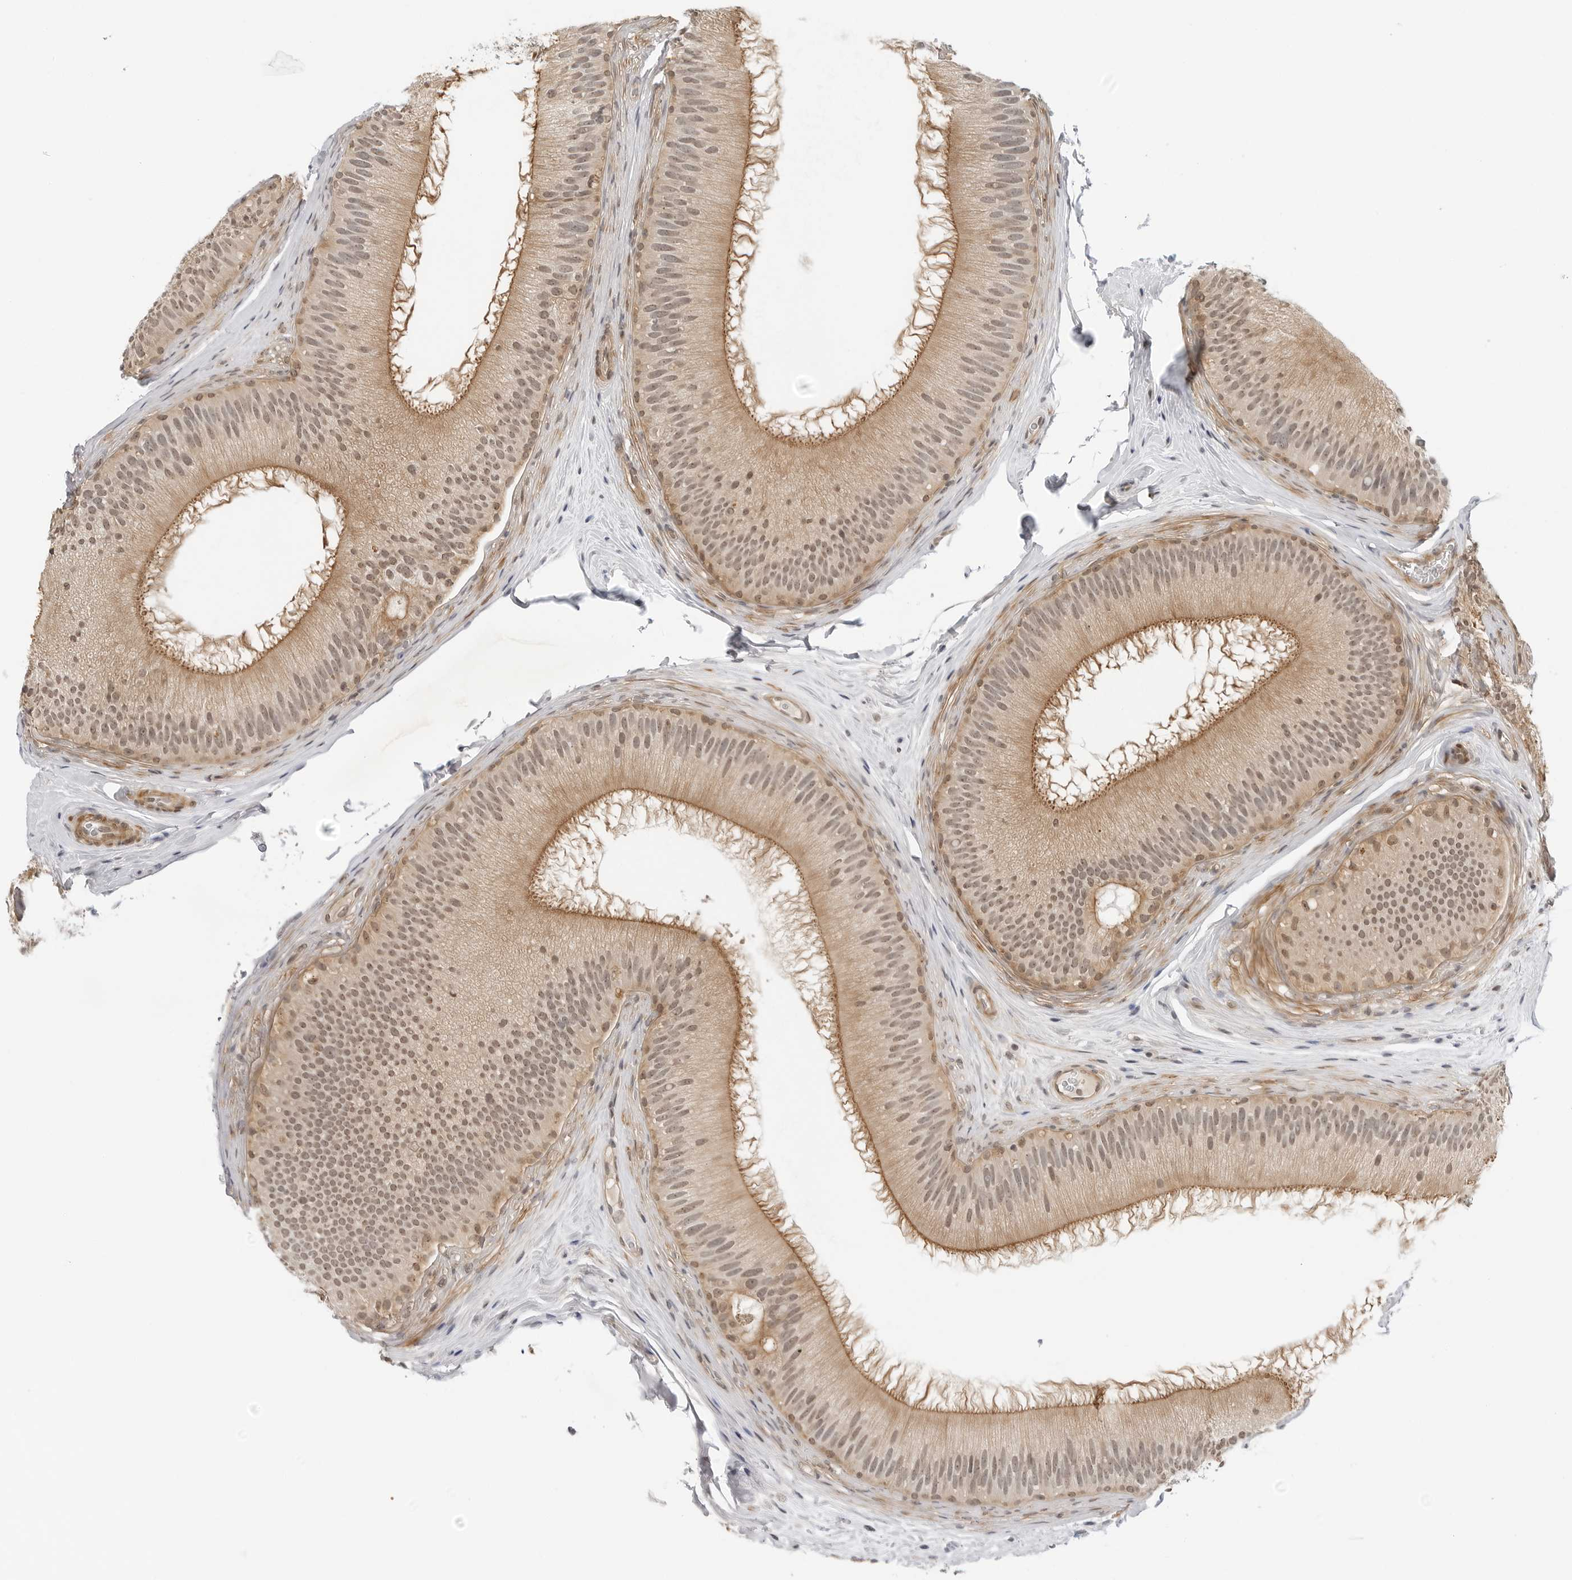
{"staining": {"intensity": "moderate", "quantity": "25%-75%", "location": "cytoplasmic/membranous,nuclear"}, "tissue": "epididymis", "cell_type": "Glandular cells", "image_type": "normal", "snomed": [{"axis": "morphology", "description": "Normal tissue, NOS"}, {"axis": "topography", "description": "Epididymis"}], "caption": "This micrograph displays benign epididymis stained with IHC to label a protein in brown. The cytoplasmic/membranous,nuclear of glandular cells show moderate positivity for the protein. Nuclei are counter-stained blue.", "gene": "MAP2K5", "patient": {"sex": "male", "age": 45}}